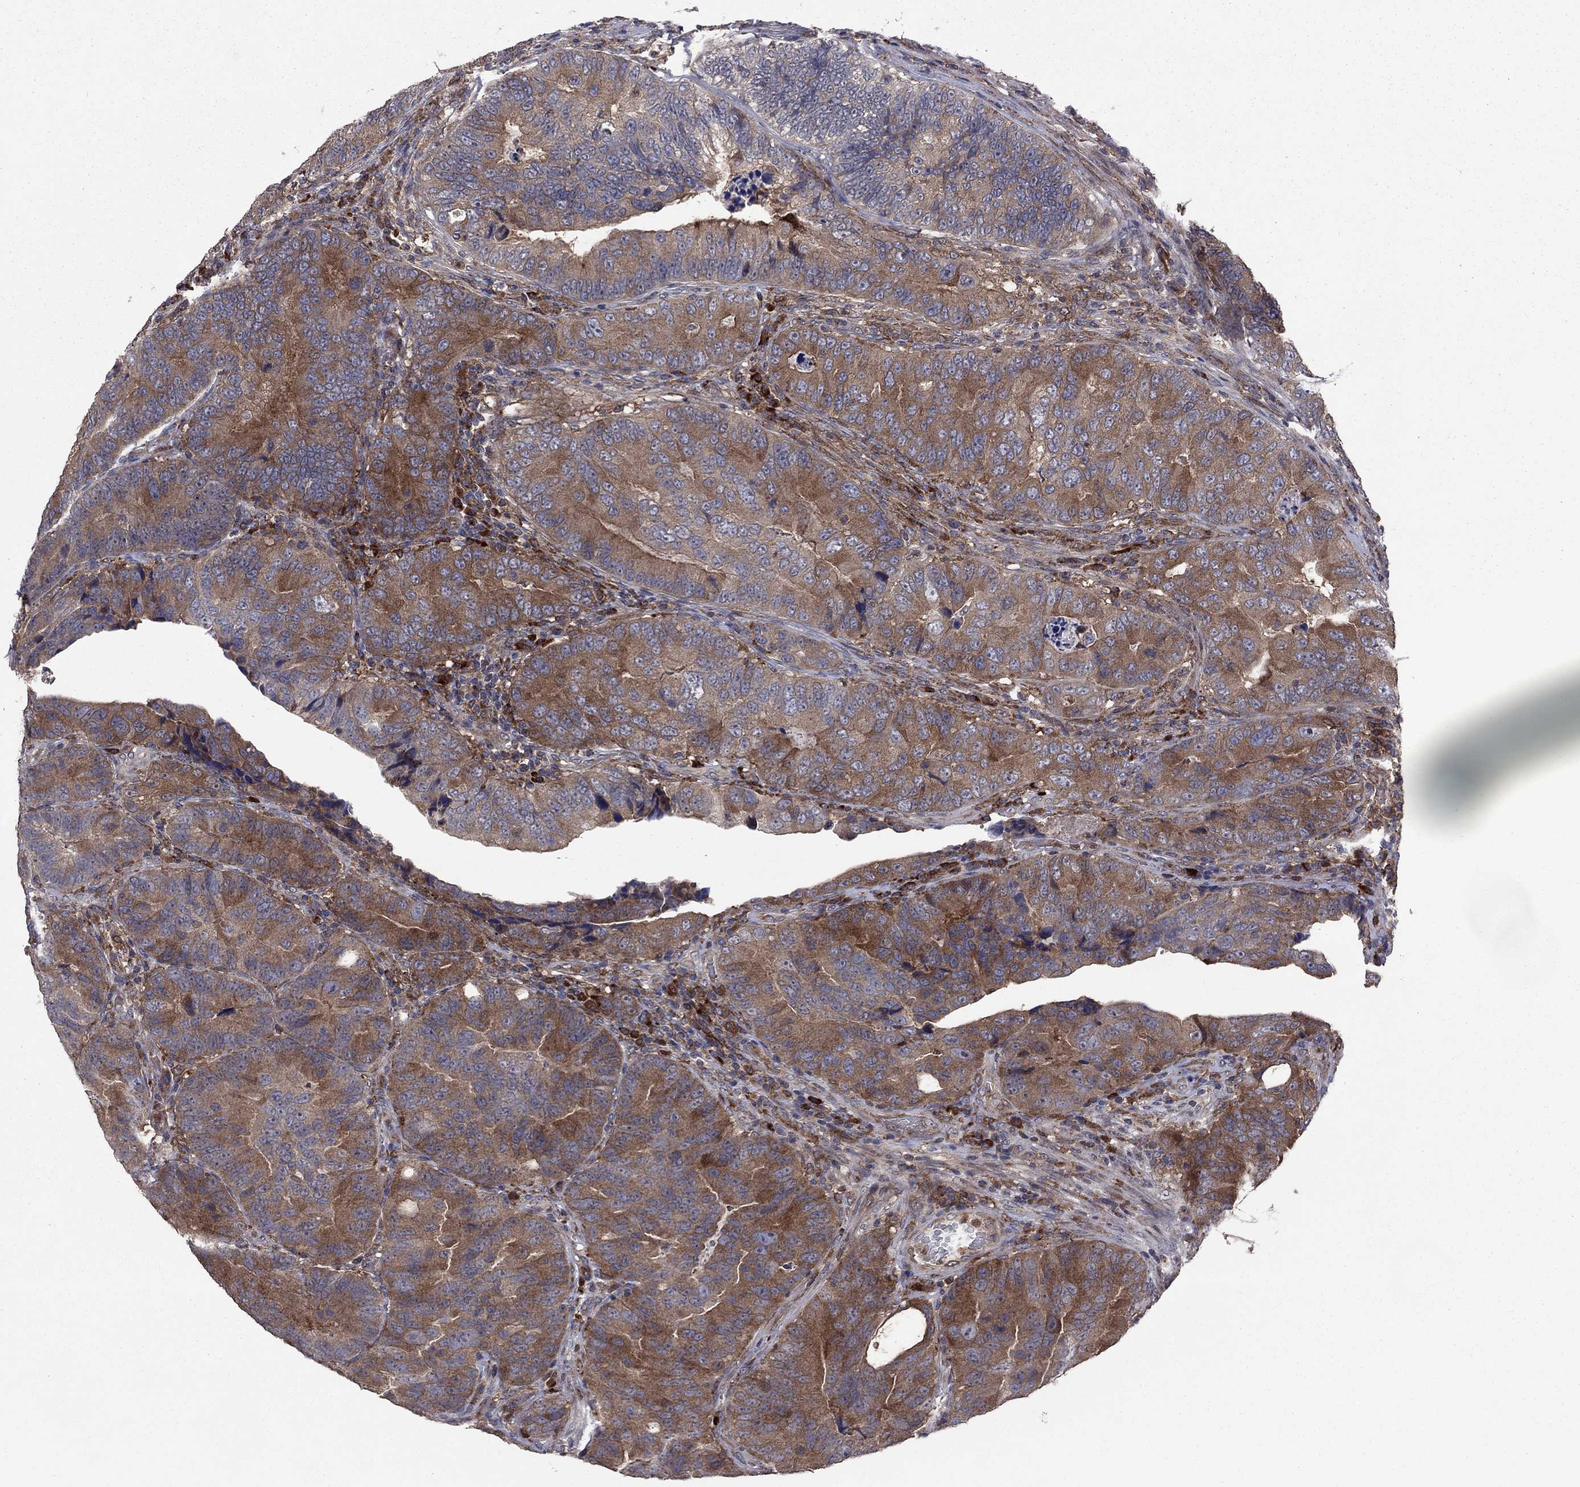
{"staining": {"intensity": "strong", "quantity": "25%-75%", "location": "cytoplasmic/membranous"}, "tissue": "colorectal cancer", "cell_type": "Tumor cells", "image_type": "cancer", "snomed": [{"axis": "morphology", "description": "Adenocarcinoma, NOS"}, {"axis": "topography", "description": "Colon"}], "caption": "Adenocarcinoma (colorectal) stained for a protein reveals strong cytoplasmic/membranous positivity in tumor cells.", "gene": "MEA1", "patient": {"sex": "female", "age": 72}}